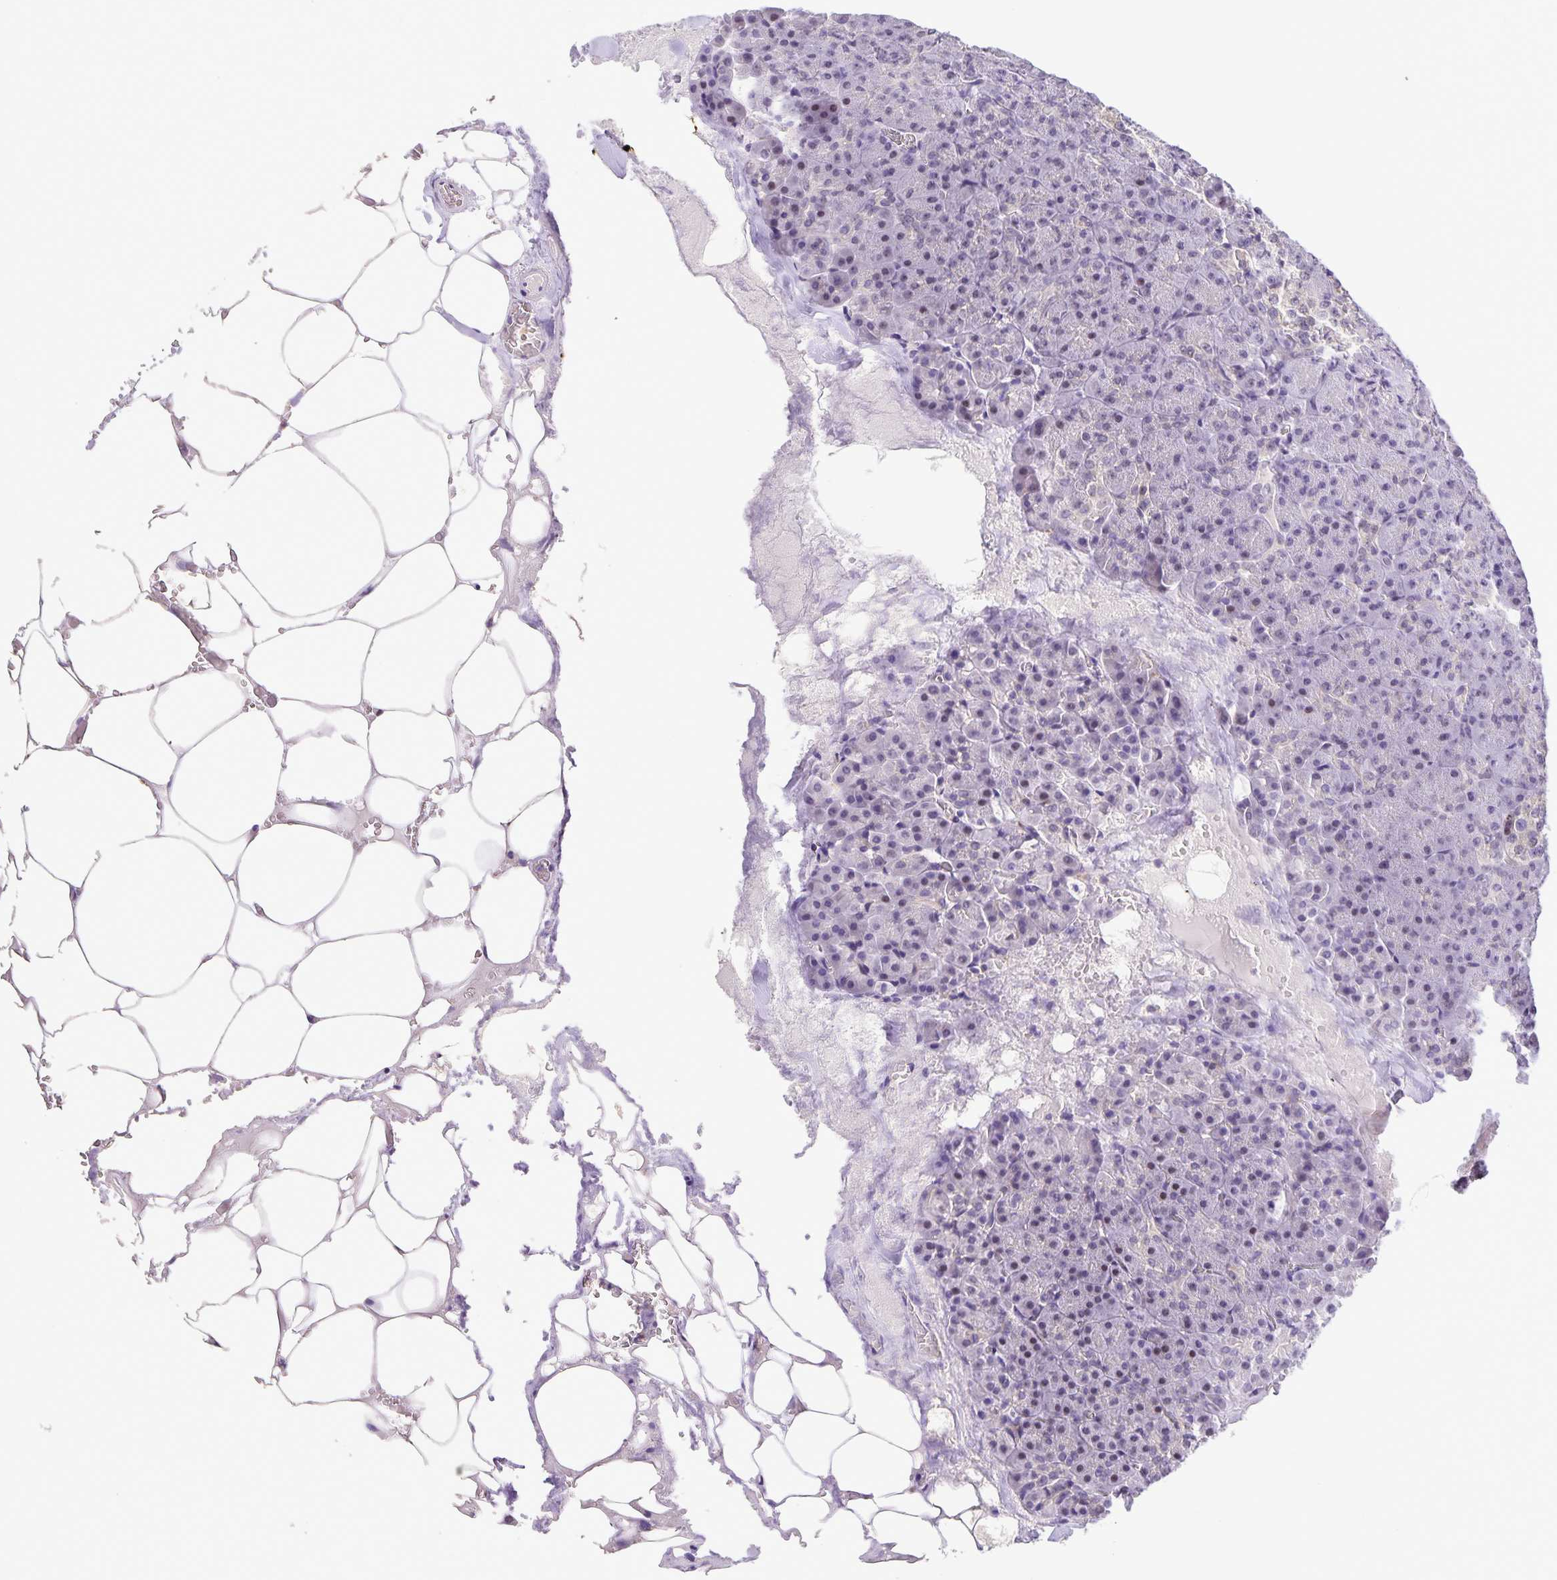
{"staining": {"intensity": "moderate", "quantity": "<25%", "location": "nuclear"}, "tissue": "pancreas", "cell_type": "Exocrine glandular cells", "image_type": "normal", "snomed": [{"axis": "morphology", "description": "Normal tissue, NOS"}, {"axis": "topography", "description": "Pancreas"}], "caption": "Pancreas was stained to show a protein in brown. There is low levels of moderate nuclear staining in approximately <25% of exocrine glandular cells. (Brightfield microscopy of DAB IHC at high magnification).", "gene": "ONECUT2", "patient": {"sex": "female", "age": 74}}